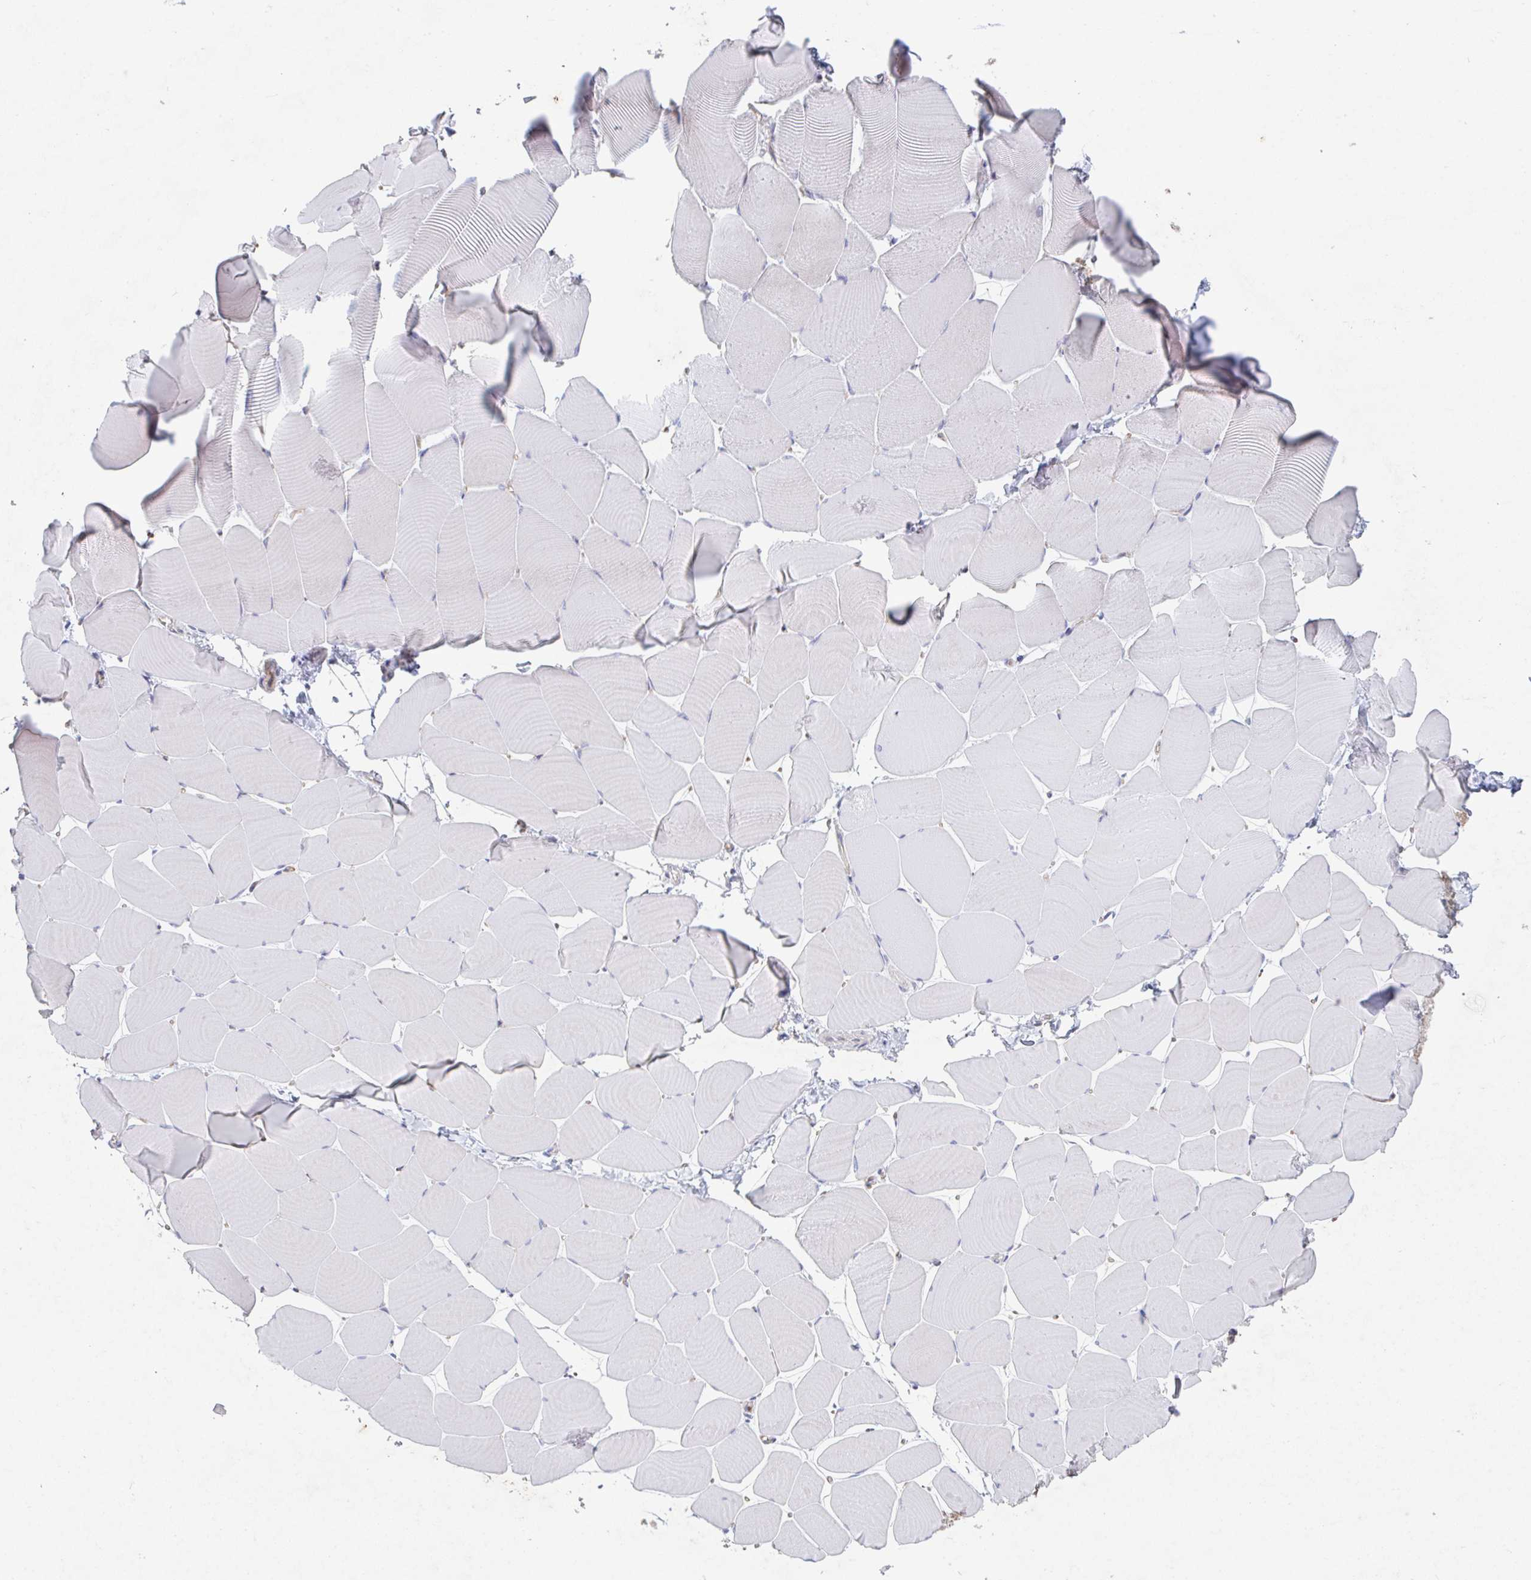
{"staining": {"intensity": "negative", "quantity": "none", "location": "none"}, "tissue": "skeletal muscle", "cell_type": "Myocytes", "image_type": "normal", "snomed": [{"axis": "morphology", "description": "Normal tissue, NOS"}, {"axis": "topography", "description": "Skeletal muscle"}], "caption": "Immunohistochemistry photomicrograph of unremarkable skeletal muscle: human skeletal muscle stained with DAB (3,3'-diaminobenzidine) displays no significant protein expression in myocytes.", "gene": "MANBA", "patient": {"sex": "male", "age": 25}}